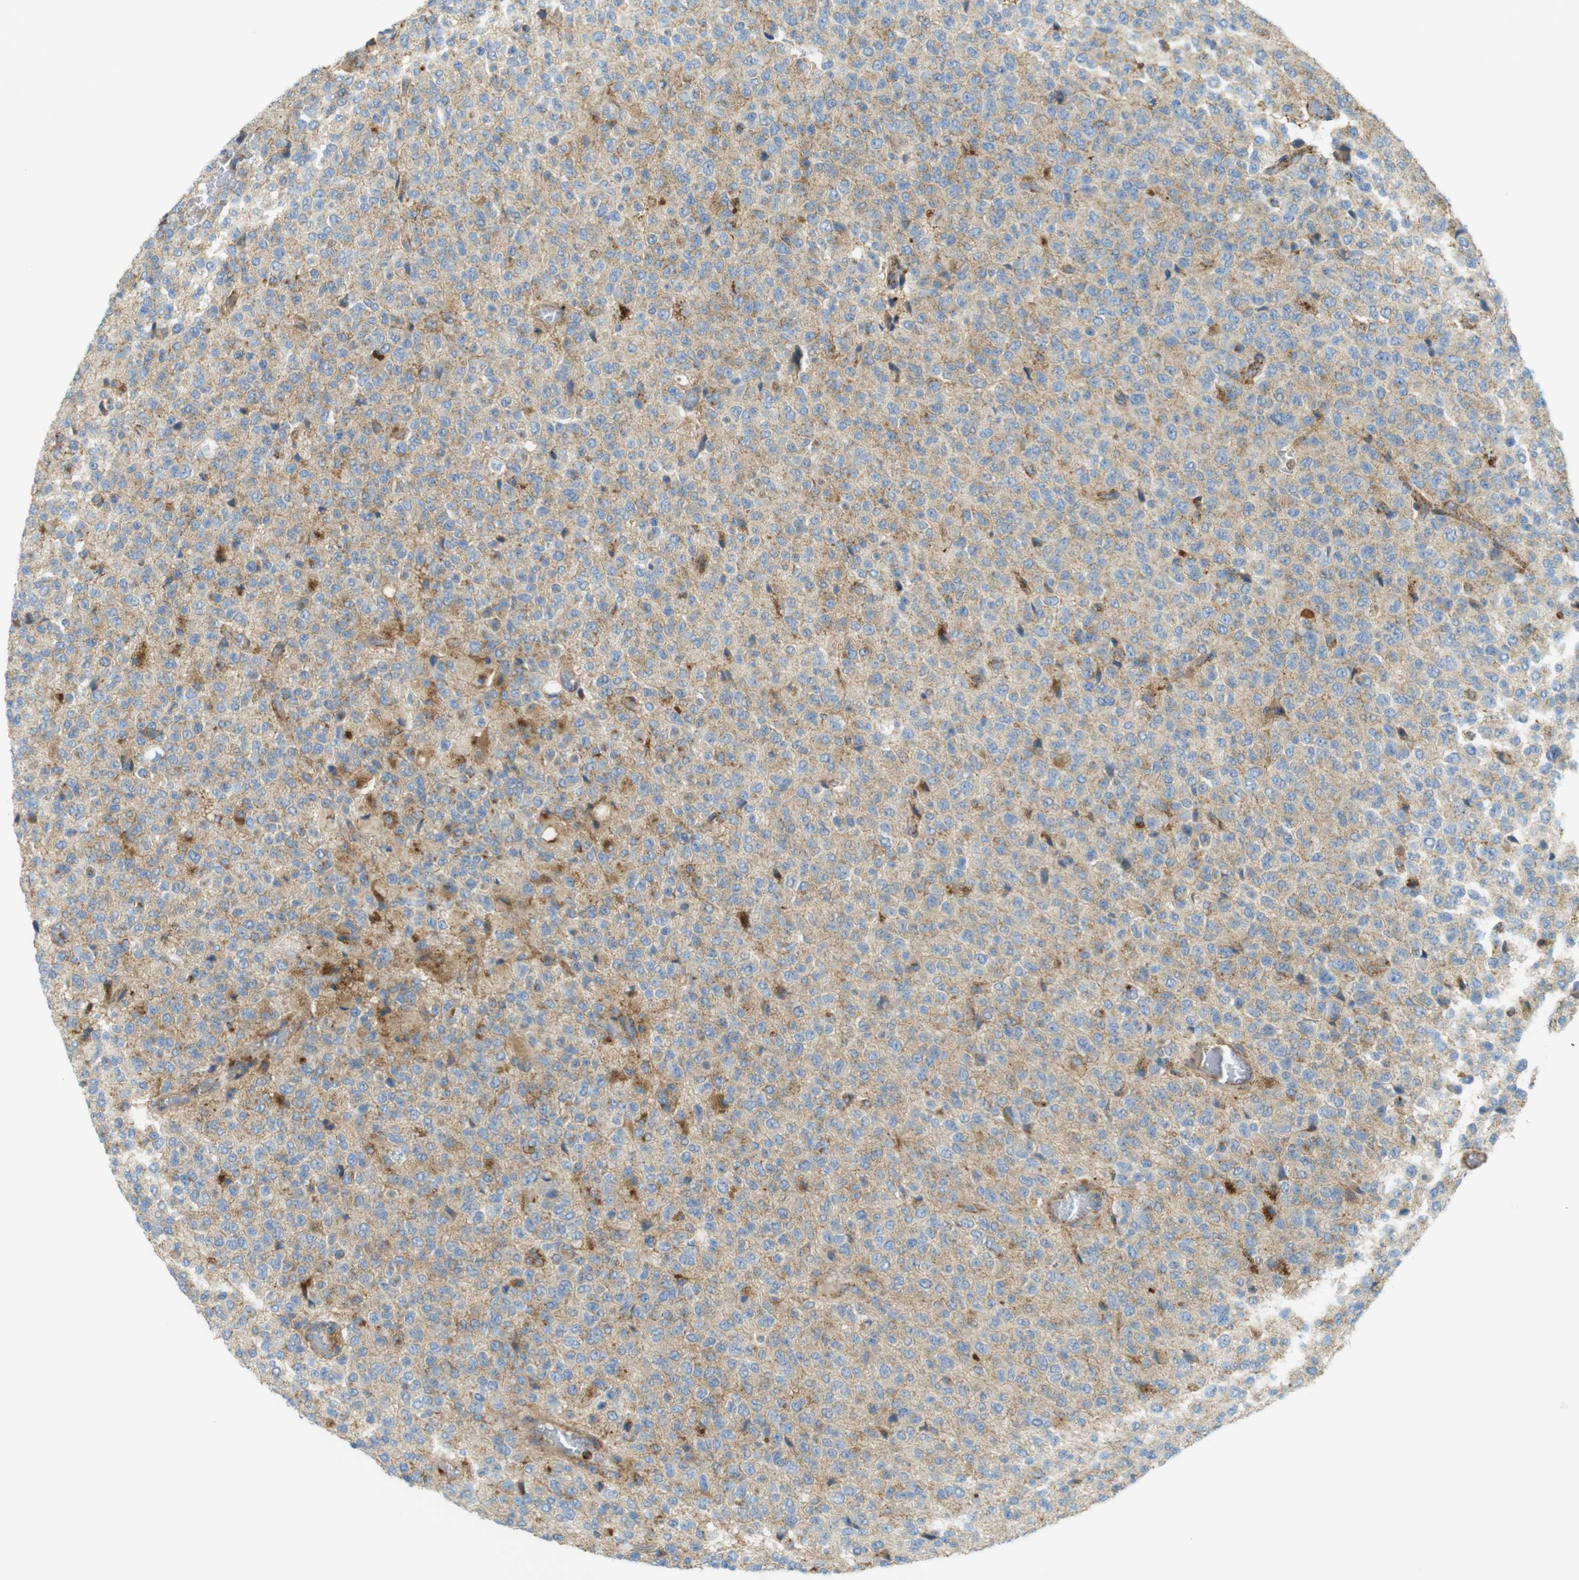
{"staining": {"intensity": "weak", "quantity": ">75%", "location": "cytoplasmic/membranous"}, "tissue": "glioma", "cell_type": "Tumor cells", "image_type": "cancer", "snomed": [{"axis": "morphology", "description": "Glioma, malignant, High grade"}, {"axis": "topography", "description": "pancreas cauda"}], "caption": "Immunohistochemistry micrograph of neoplastic tissue: high-grade glioma (malignant) stained using IHC shows low levels of weak protein expression localized specifically in the cytoplasmic/membranous of tumor cells, appearing as a cytoplasmic/membranous brown color.", "gene": "LAMP1", "patient": {"sex": "male", "age": 60}}